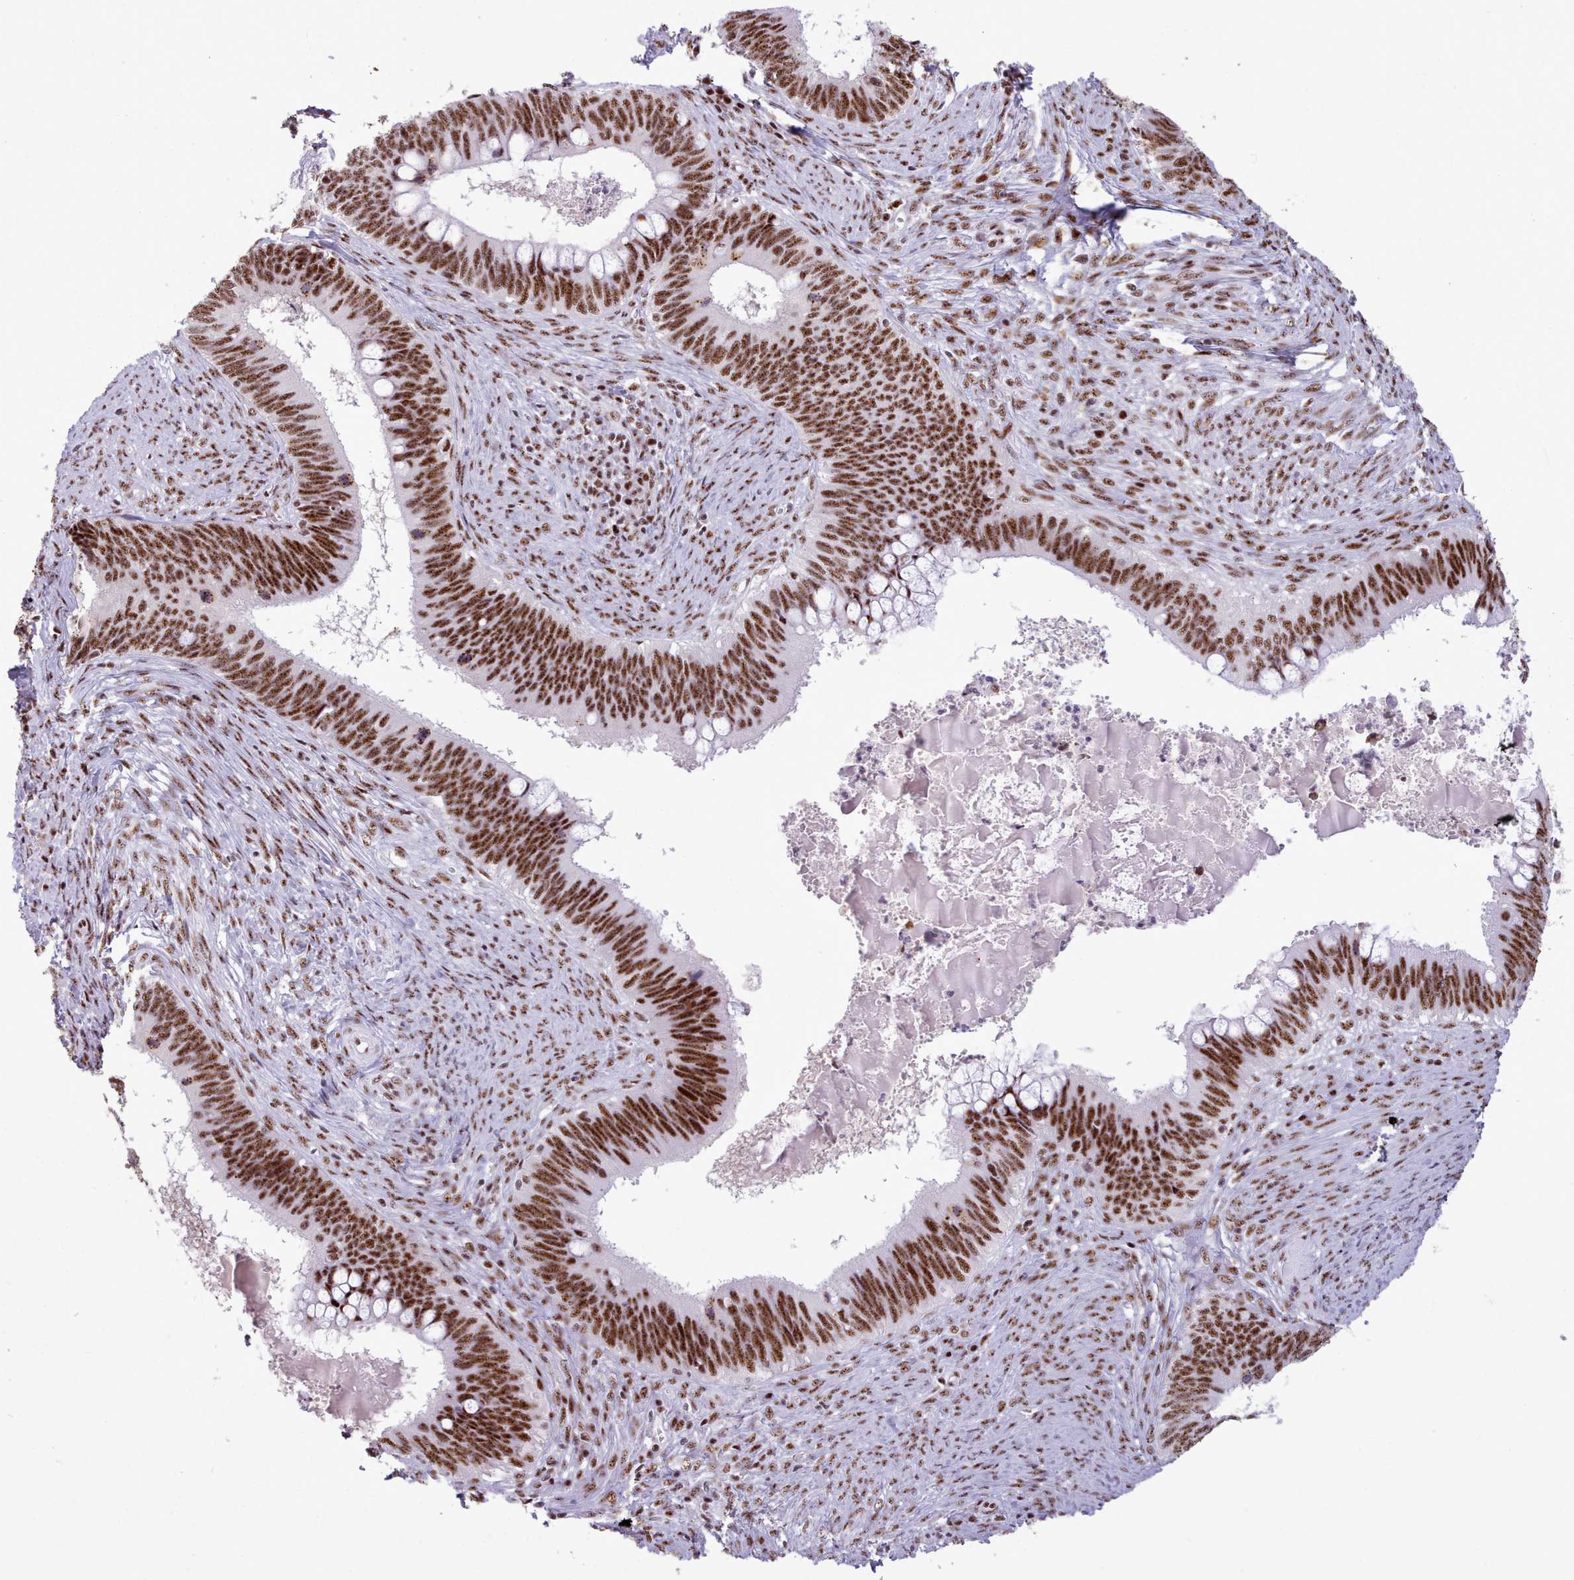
{"staining": {"intensity": "strong", "quantity": ">75%", "location": "nuclear"}, "tissue": "cervical cancer", "cell_type": "Tumor cells", "image_type": "cancer", "snomed": [{"axis": "morphology", "description": "Adenocarcinoma, NOS"}, {"axis": "topography", "description": "Cervix"}], "caption": "Tumor cells display strong nuclear expression in approximately >75% of cells in adenocarcinoma (cervical).", "gene": "TMEM35B", "patient": {"sex": "female", "age": 42}}